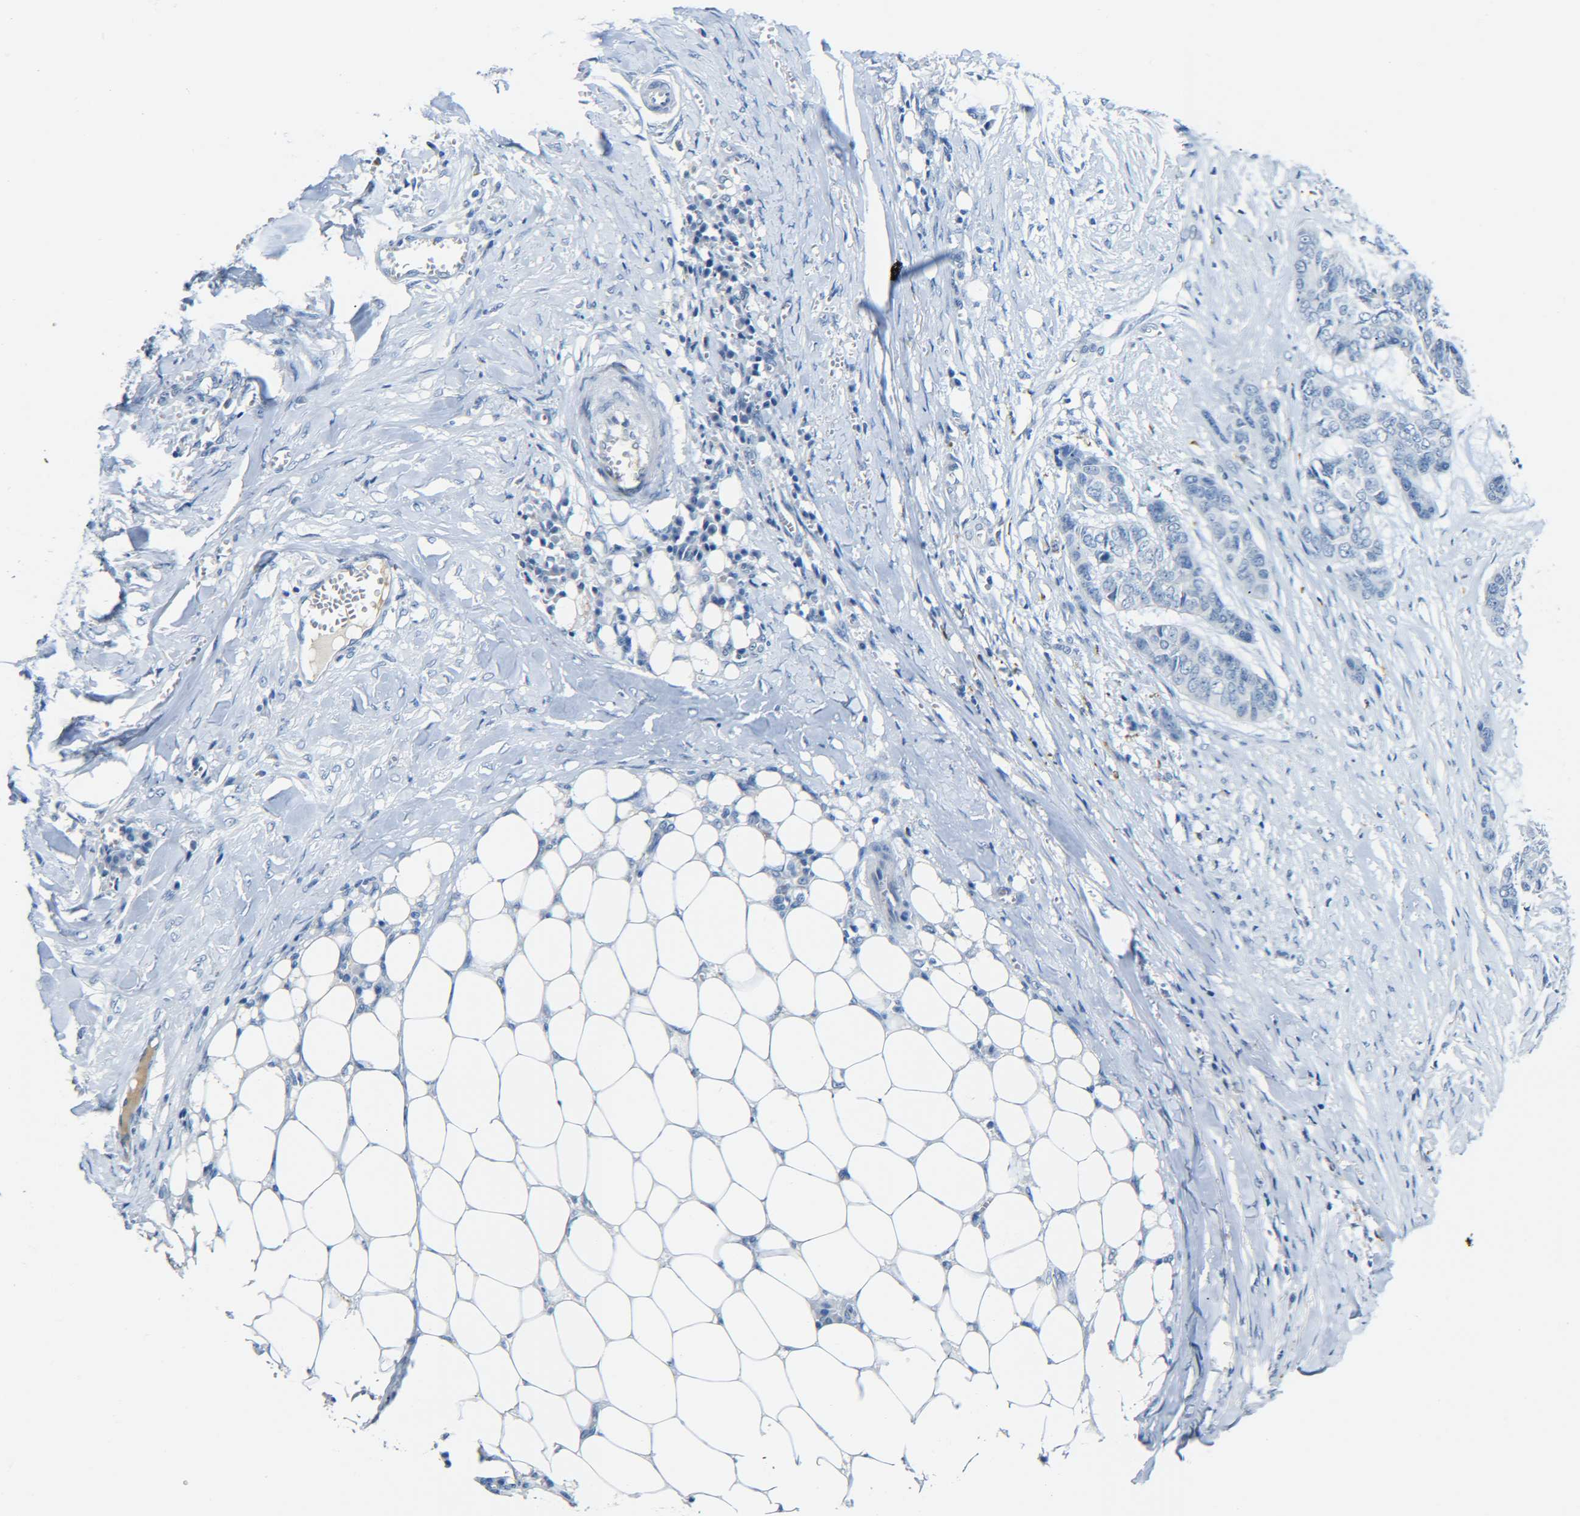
{"staining": {"intensity": "negative", "quantity": "none", "location": "none"}, "tissue": "skin cancer", "cell_type": "Tumor cells", "image_type": "cancer", "snomed": [{"axis": "morphology", "description": "Basal cell carcinoma"}, {"axis": "topography", "description": "Skin"}], "caption": "This is an immunohistochemistry (IHC) micrograph of human skin cancer (basal cell carcinoma). There is no expression in tumor cells.", "gene": "C15orf48", "patient": {"sex": "female", "age": 64}}